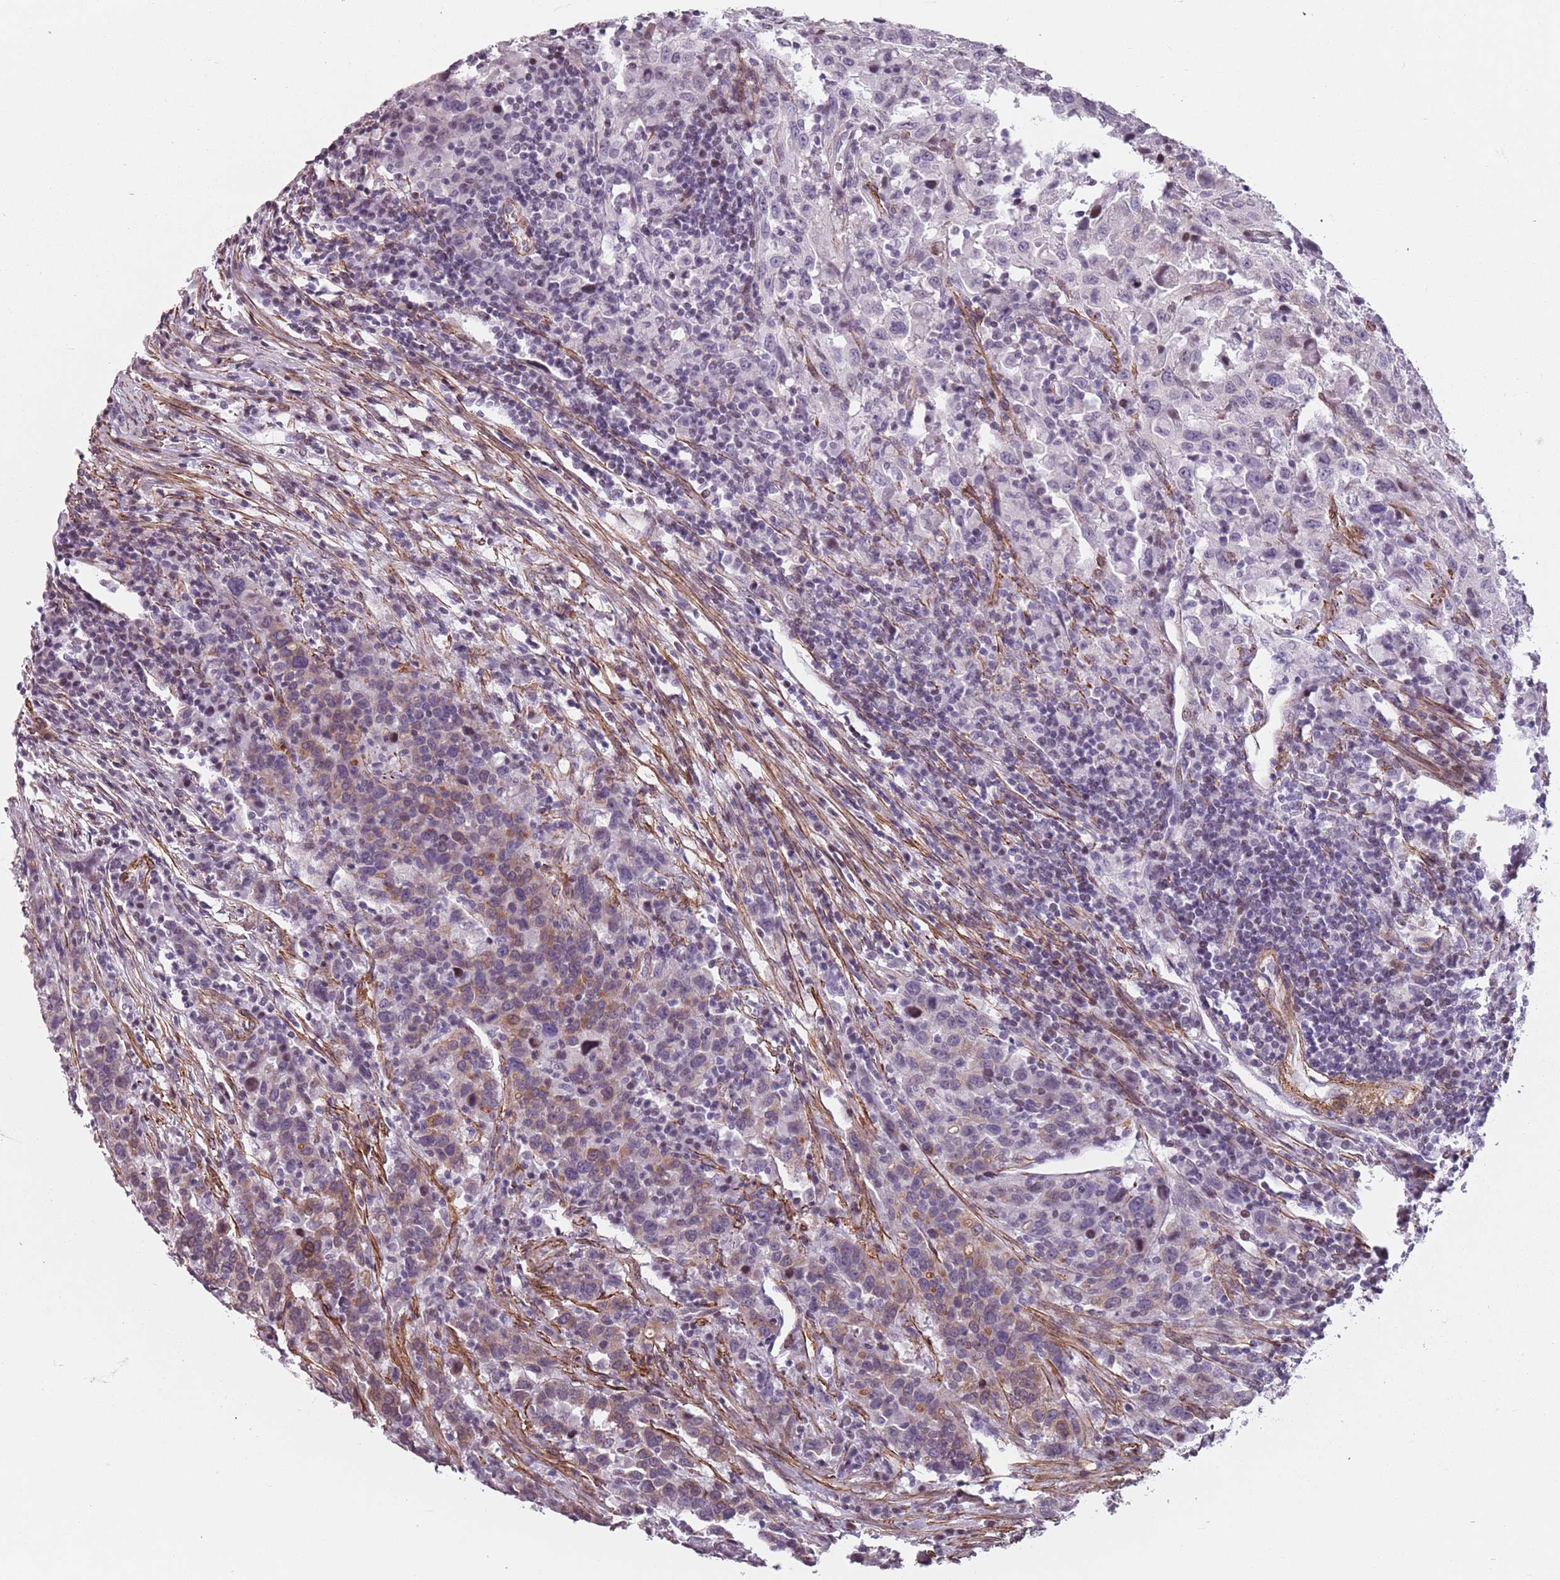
{"staining": {"intensity": "moderate", "quantity": "<25%", "location": "cytoplasmic/membranous"}, "tissue": "urothelial cancer", "cell_type": "Tumor cells", "image_type": "cancer", "snomed": [{"axis": "morphology", "description": "Urothelial carcinoma, High grade"}, {"axis": "topography", "description": "Urinary bladder"}], "caption": "Approximately <25% of tumor cells in urothelial cancer reveal moderate cytoplasmic/membranous protein expression as visualized by brown immunohistochemical staining.", "gene": "TMC4", "patient": {"sex": "male", "age": 61}}